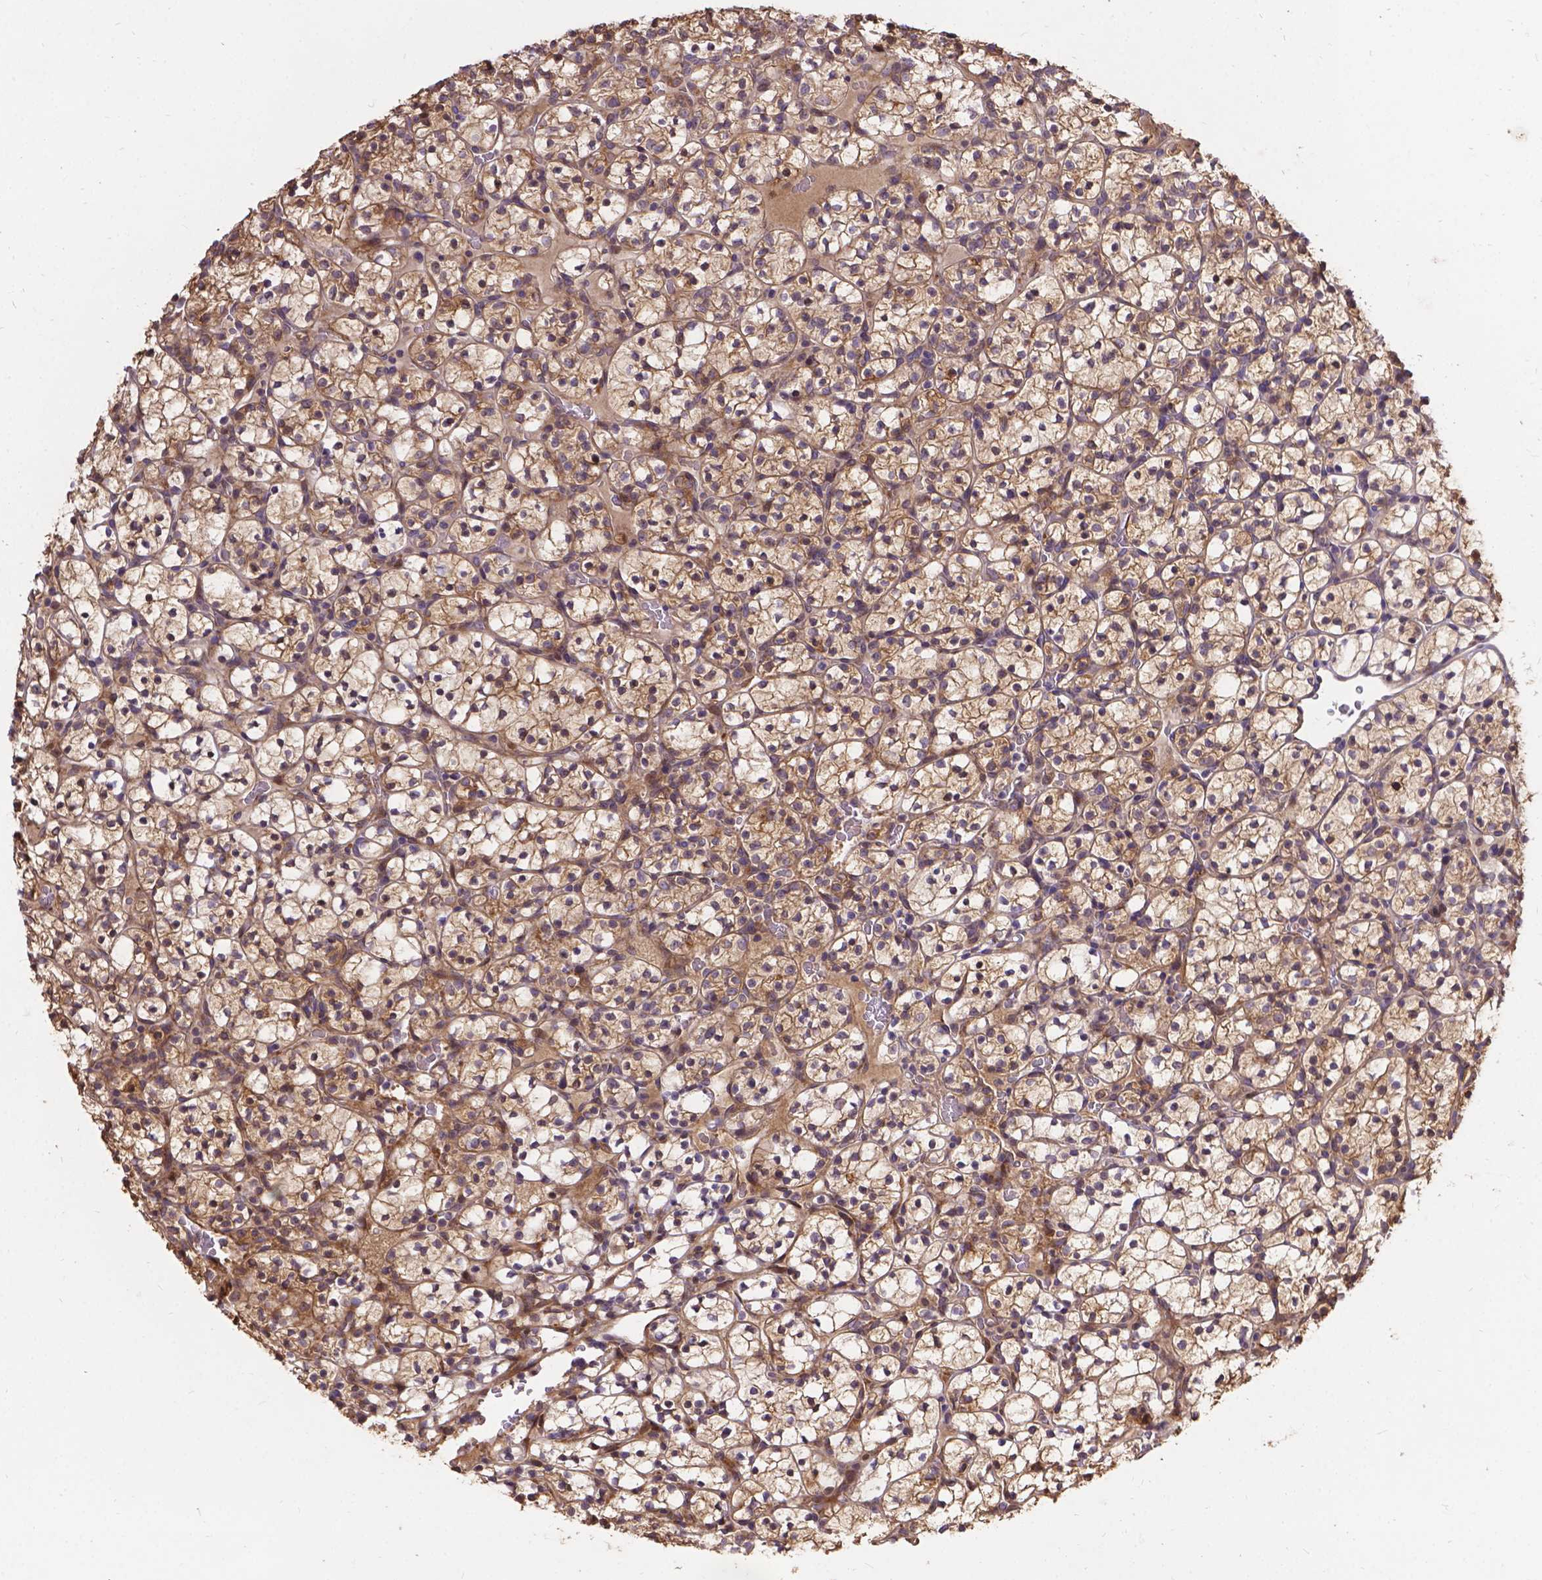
{"staining": {"intensity": "weak", "quantity": ">75%", "location": "cytoplasmic/membranous"}, "tissue": "renal cancer", "cell_type": "Tumor cells", "image_type": "cancer", "snomed": [{"axis": "morphology", "description": "Adenocarcinoma, NOS"}, {"axis": "topography", "description": "Kidney"}], "caption": "Immunohistochemistry of human renal cancer (adenocarcinoma) reveals low levels of weak cytoplasmic/membranous staining in approximately >75% of tumor cells.", "gene": "DENND6A", "patient": {"sex": "female", "age": 89}}